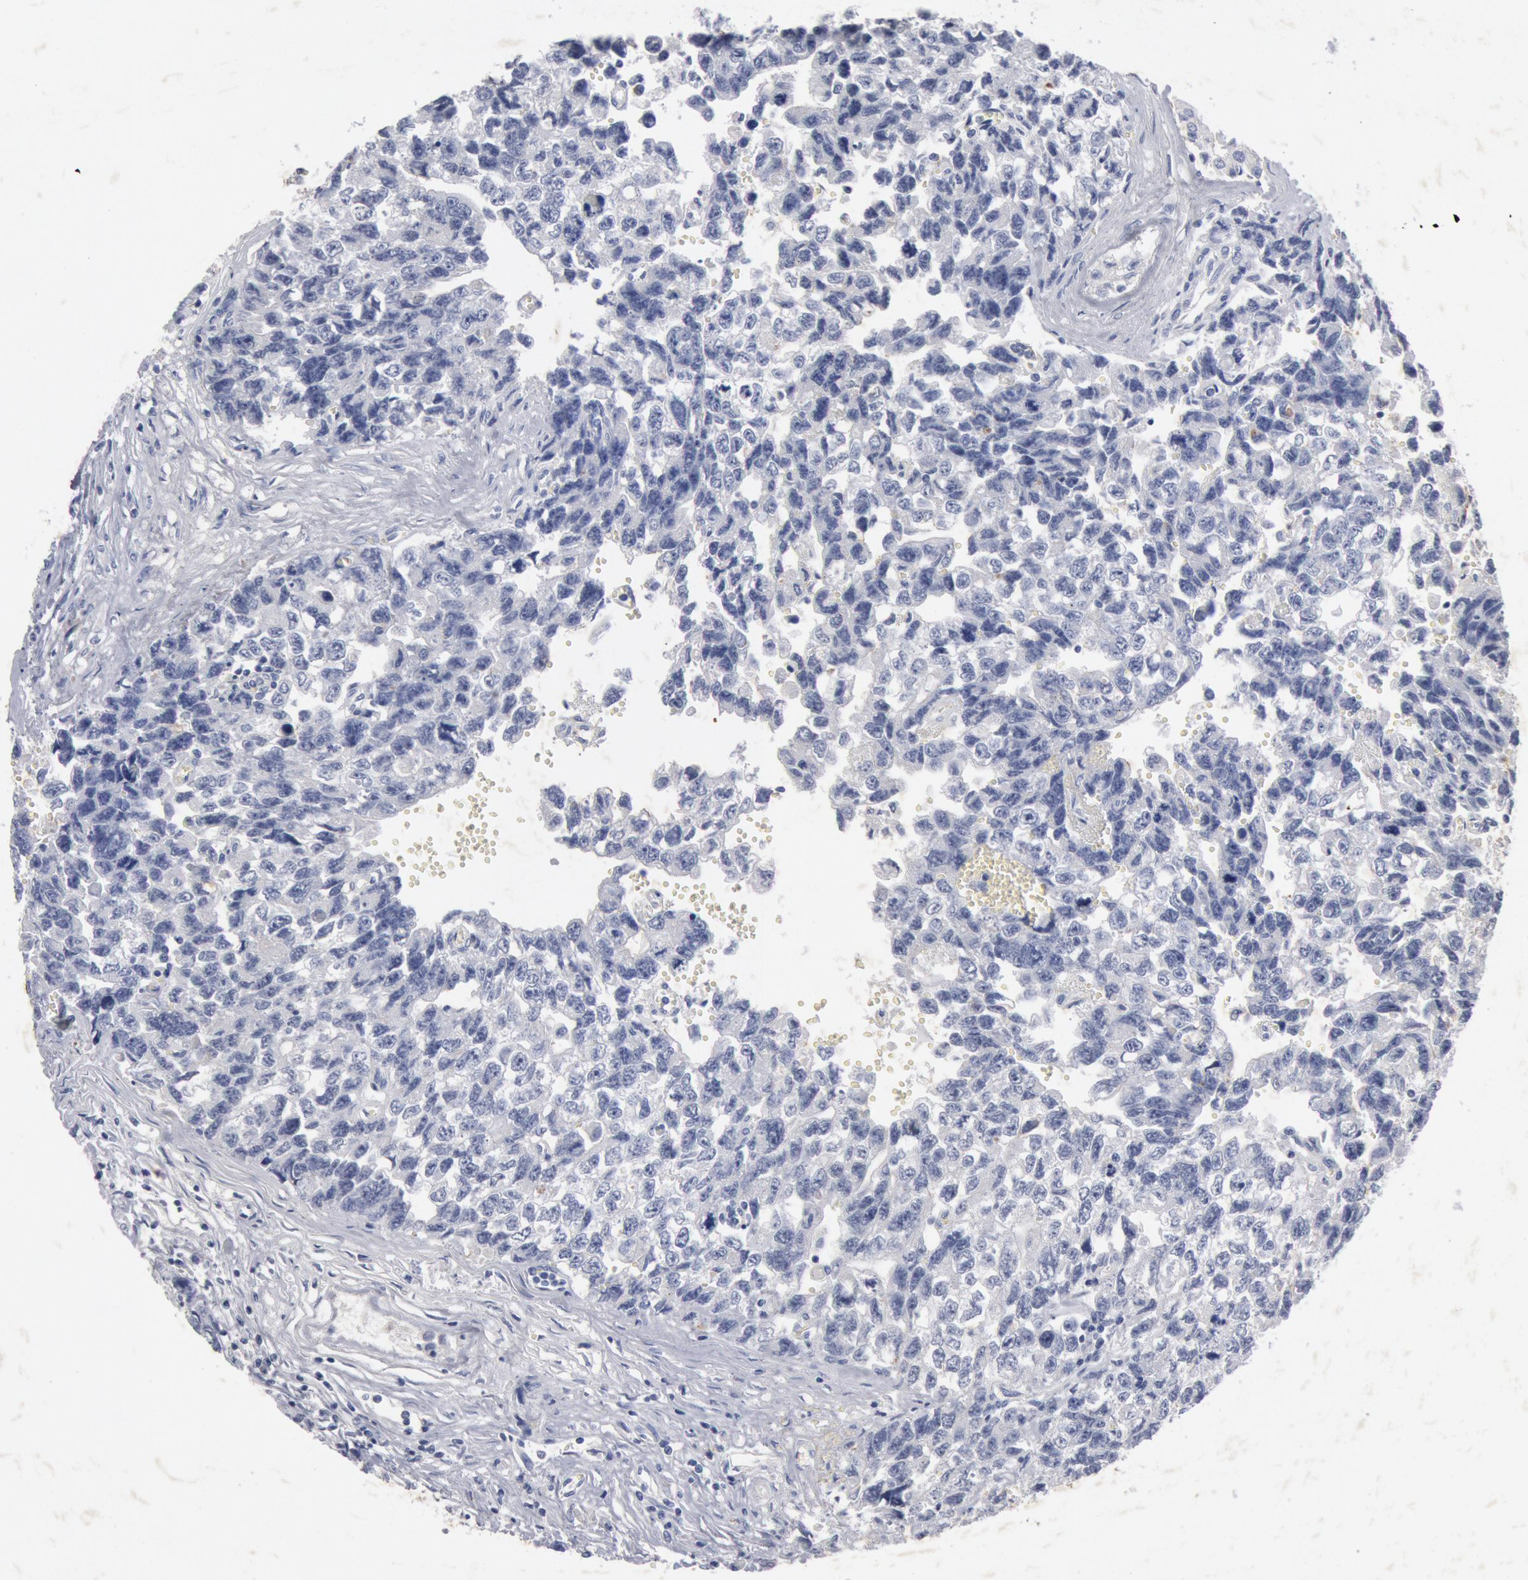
{"staining": {"intensity": "negative", "quantity": "none", "location": "none"}, "tissue": "testis cancer", "cell_type": "Tumor cells", "image_type": "cancer", "snomed": [{"axis": "morphology", "description": "Carcinoma, Embryonal, NOS"}, {"axis": "topography", "description": "Testis"}], "caption": "Immunohistochemical staining of human testis embryonal carcinoma shows no significant expression in tumor cells.", "gene": "FOXA2", "patient": {"sex": "male", "age": 31}}